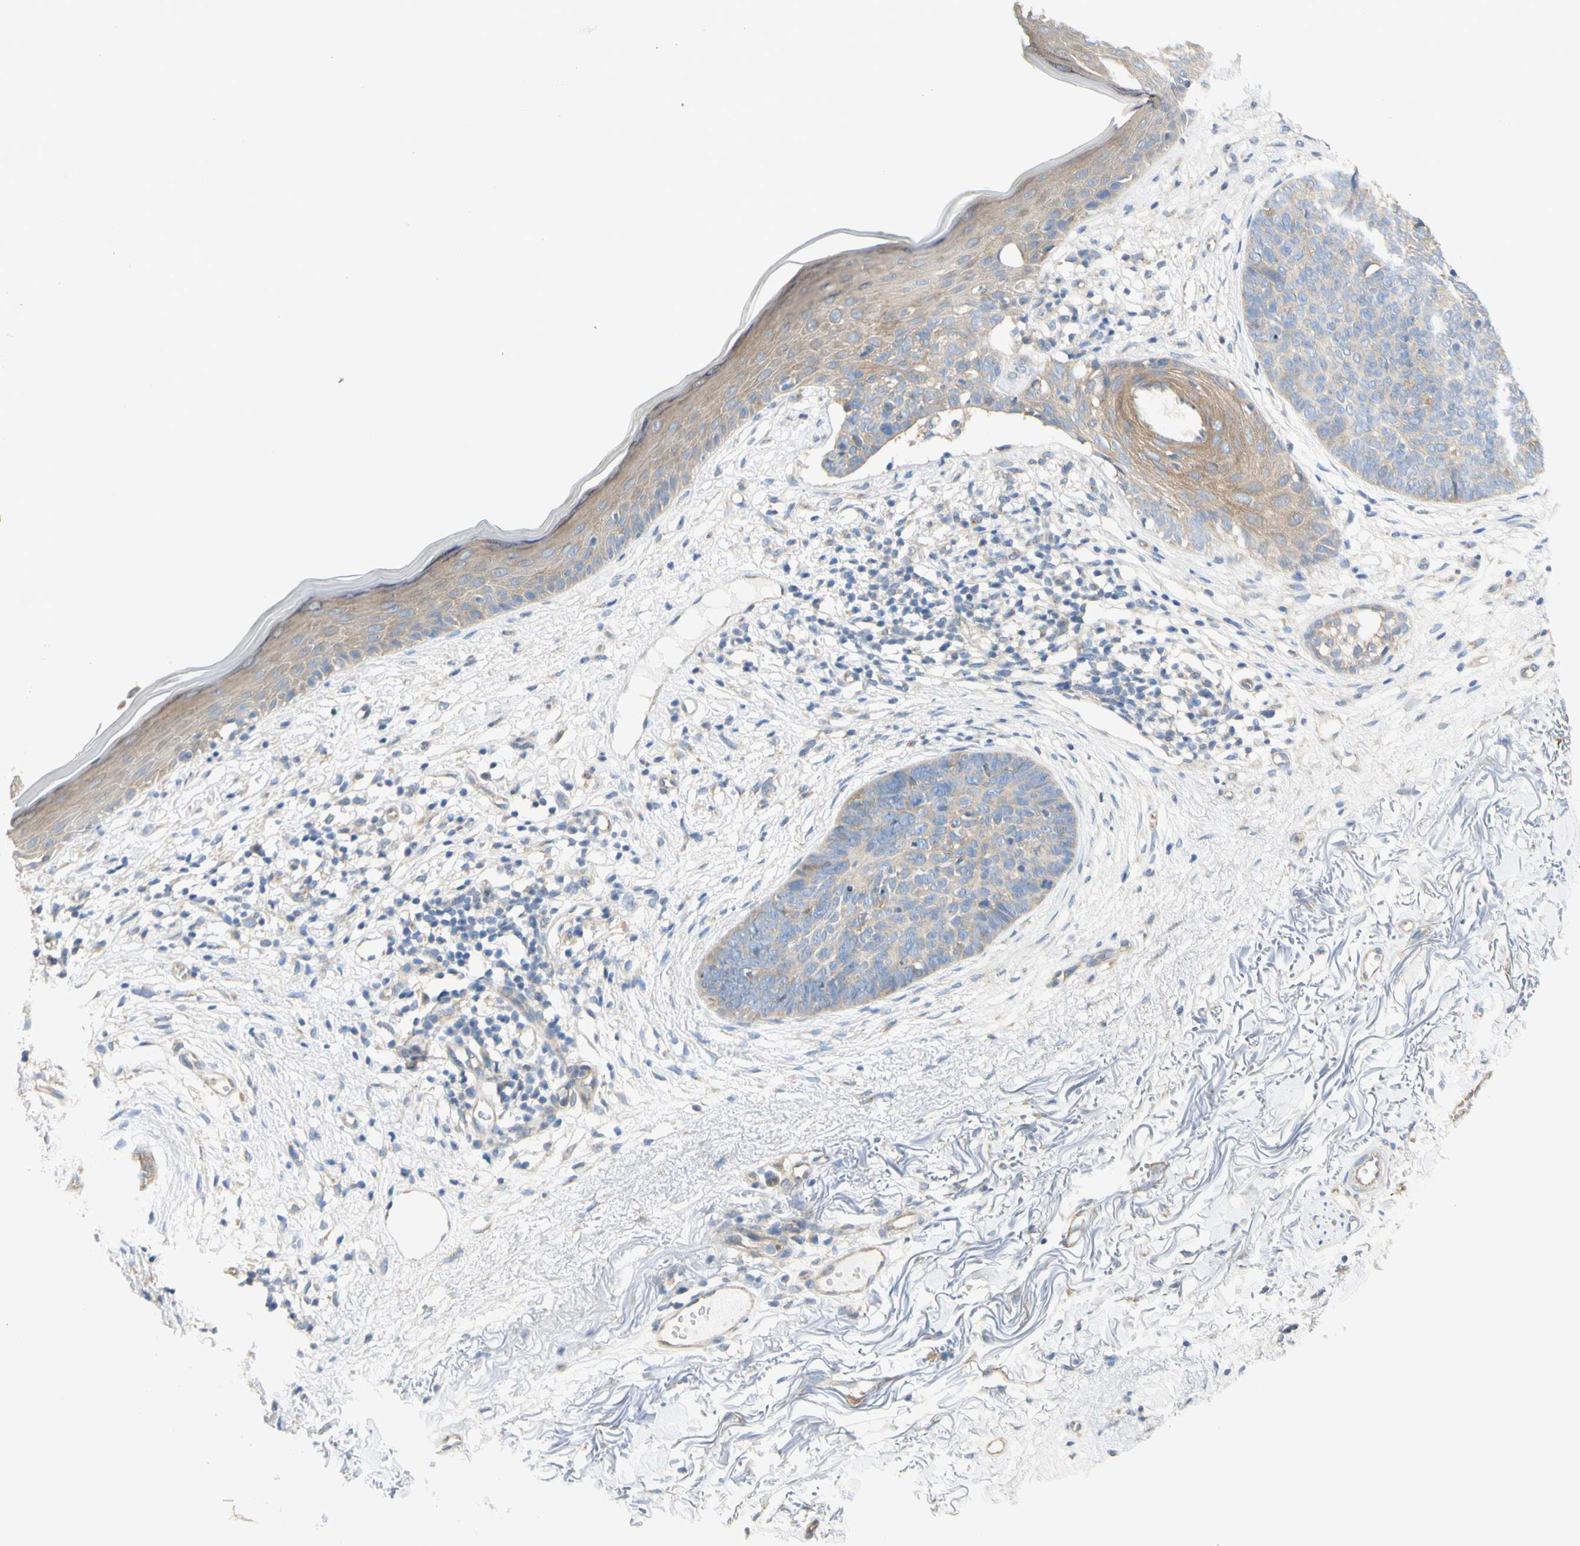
{"staining": {"intensity": "weak", "quantity": ">75%", "location": "cytoplasmic/membranous"}, "tissue": "skin cancer", "cell_type": "Tumor cells", "image_type": "cancer", "snomed": [{"axis": "morphology", "description": "Basal cell carcinoma"}, {"axis": "topography", "description": "Skin"}], "caption": "Immunohistochemical staining of basal cell carcinoma (skin) exhibits weak cytoplasmic/membranous protein expression in about >75% of tumor cells. (Brightfield microscopy of DAB IHC at high magnification).", "gene": "DYNC1H1", "patient": {"sex": "female", "age": 70}}